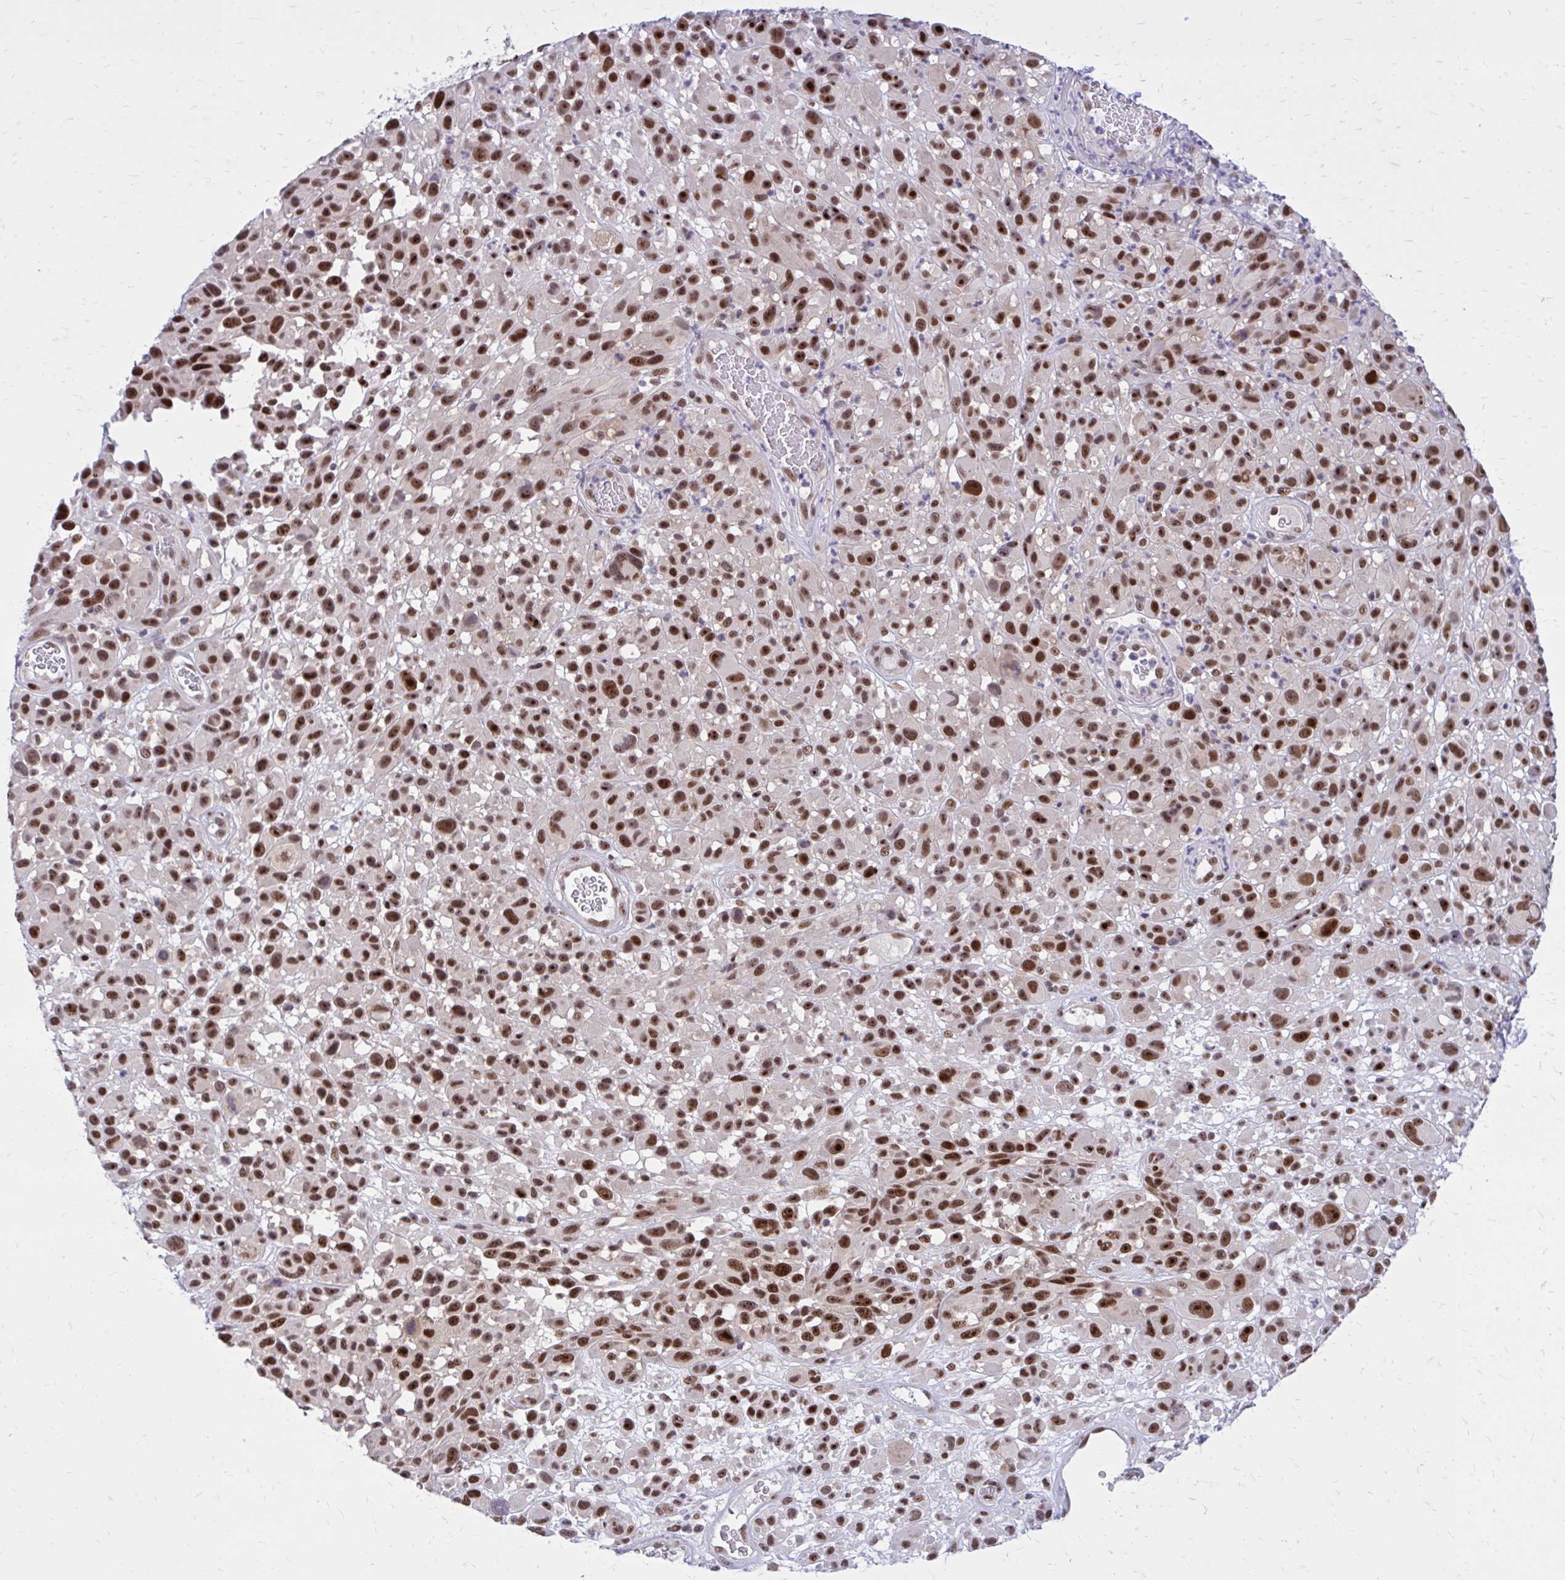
{"staining": {"intensity": "strong", "quantity": ">75%", "location": "nuclear"}, "tissue": "melanoma", "cell_type": "Tumor cells", "image_type": "cancer", "snomed": [{"axis": "morphology", "description": "Malignant melanoma, NOS"}, {"axis": "topography", "description": "Skin"}], "caption": "An immunohistochemistry (IHC) image of neoplastic tissue is shown. Protein staining in brown labels strong nuclear positivity in melanoma within tumor cells. (DAB IHC, brown staining for protein, blue staining for nuclei).", "gene": "PSME4", "patient": {"sex": "male", "age": 68}}